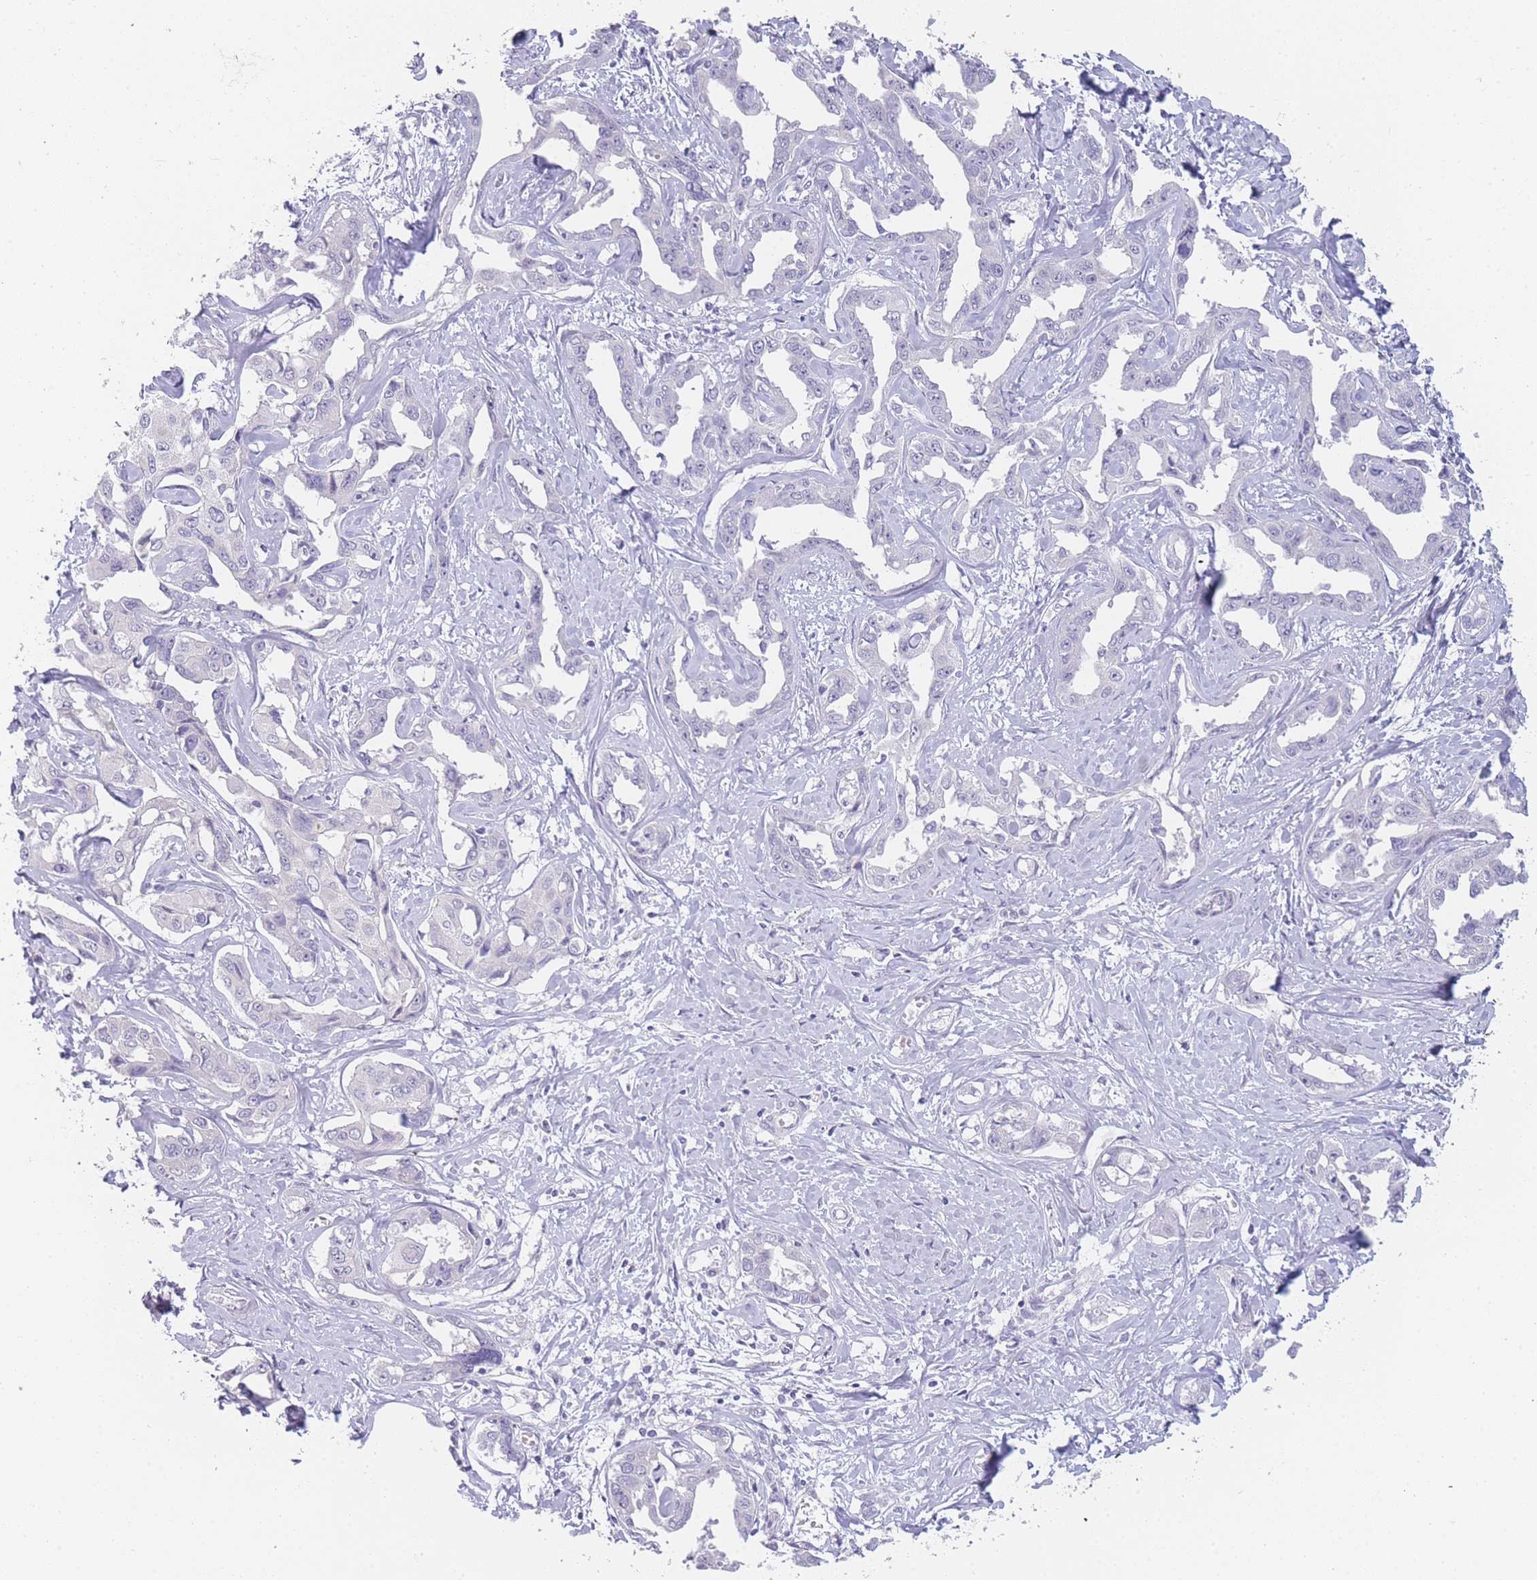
{"staining": {"intensity": "negative", "quantity": "none", "location": "none"}, "tissue": "liver cancer", "cell_type": "Tumor cells", "image_type": "cancer", "snomed": [{"axis": "morphology", "description": "Cholangiocarcinoma"}, {"axis": "topography", "description": "Liver"}], "caption": "A histopathology image of human liver cancer is negative for staining in tumor cells. (DAB (3,3'-diaminobenzidine) immunohistochemistry, high magnification).", "gene": "INS", "patient": {"sex": "male", "age": 59}}